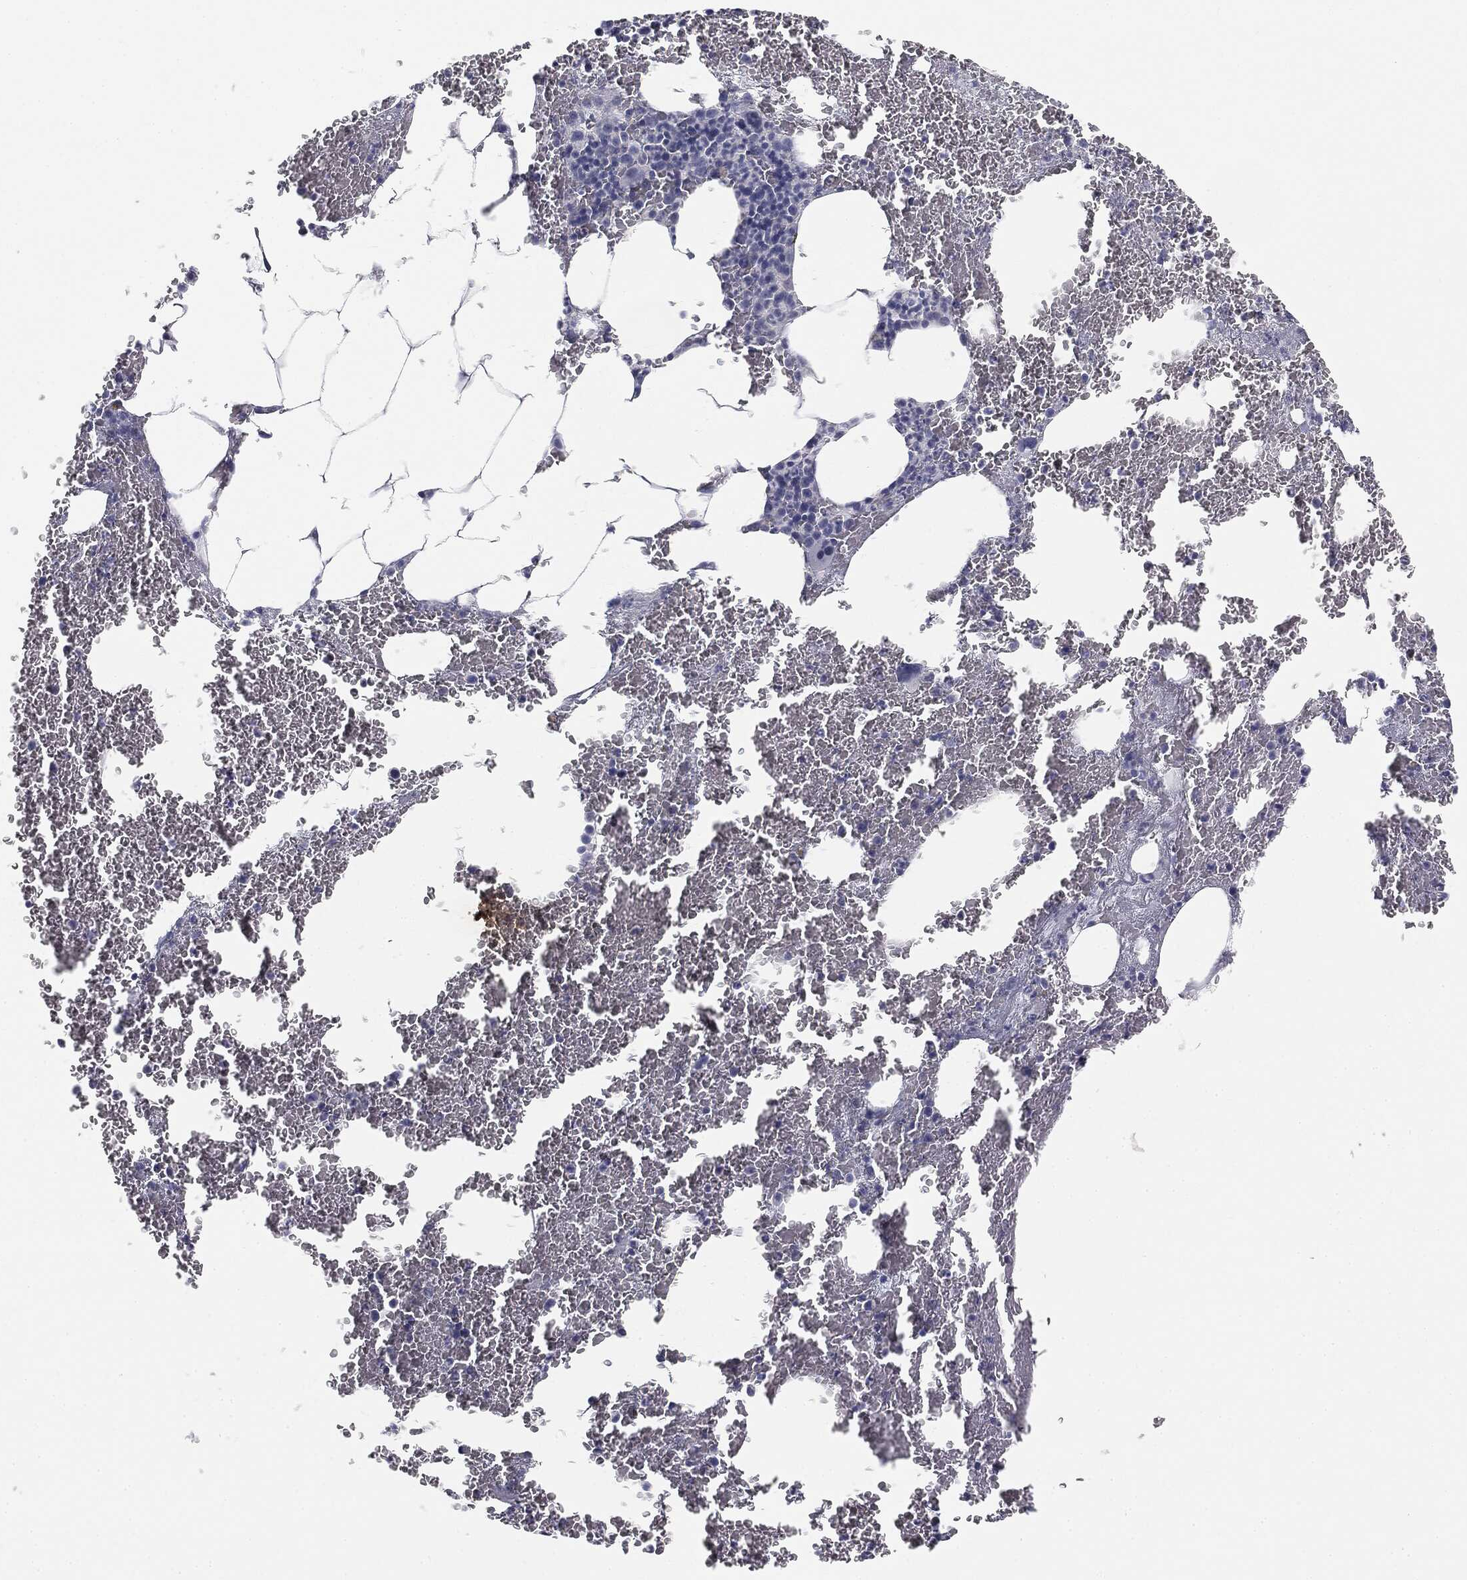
{"staining": {"intensity": "negative", "quantity": "none", "location": "none"}, "tissue": "bone marrow", "cell_type": "Hematopoietic cells", "image_type": "normal", "snomed": [{"axis": "morphology", "description": "Normal tissue, NOS"}, {"axis": "topography", "description": "Bone marrow"}], "caption": "Immunohistochemistry (IHC) photomicrograph of unremarkable bone marrow: bone marrow stained with DAB displays no significant protein staining in hematopoietic cells.", "gene": "MUC5AC", "patient": {"sex": "male", "age": 91}}